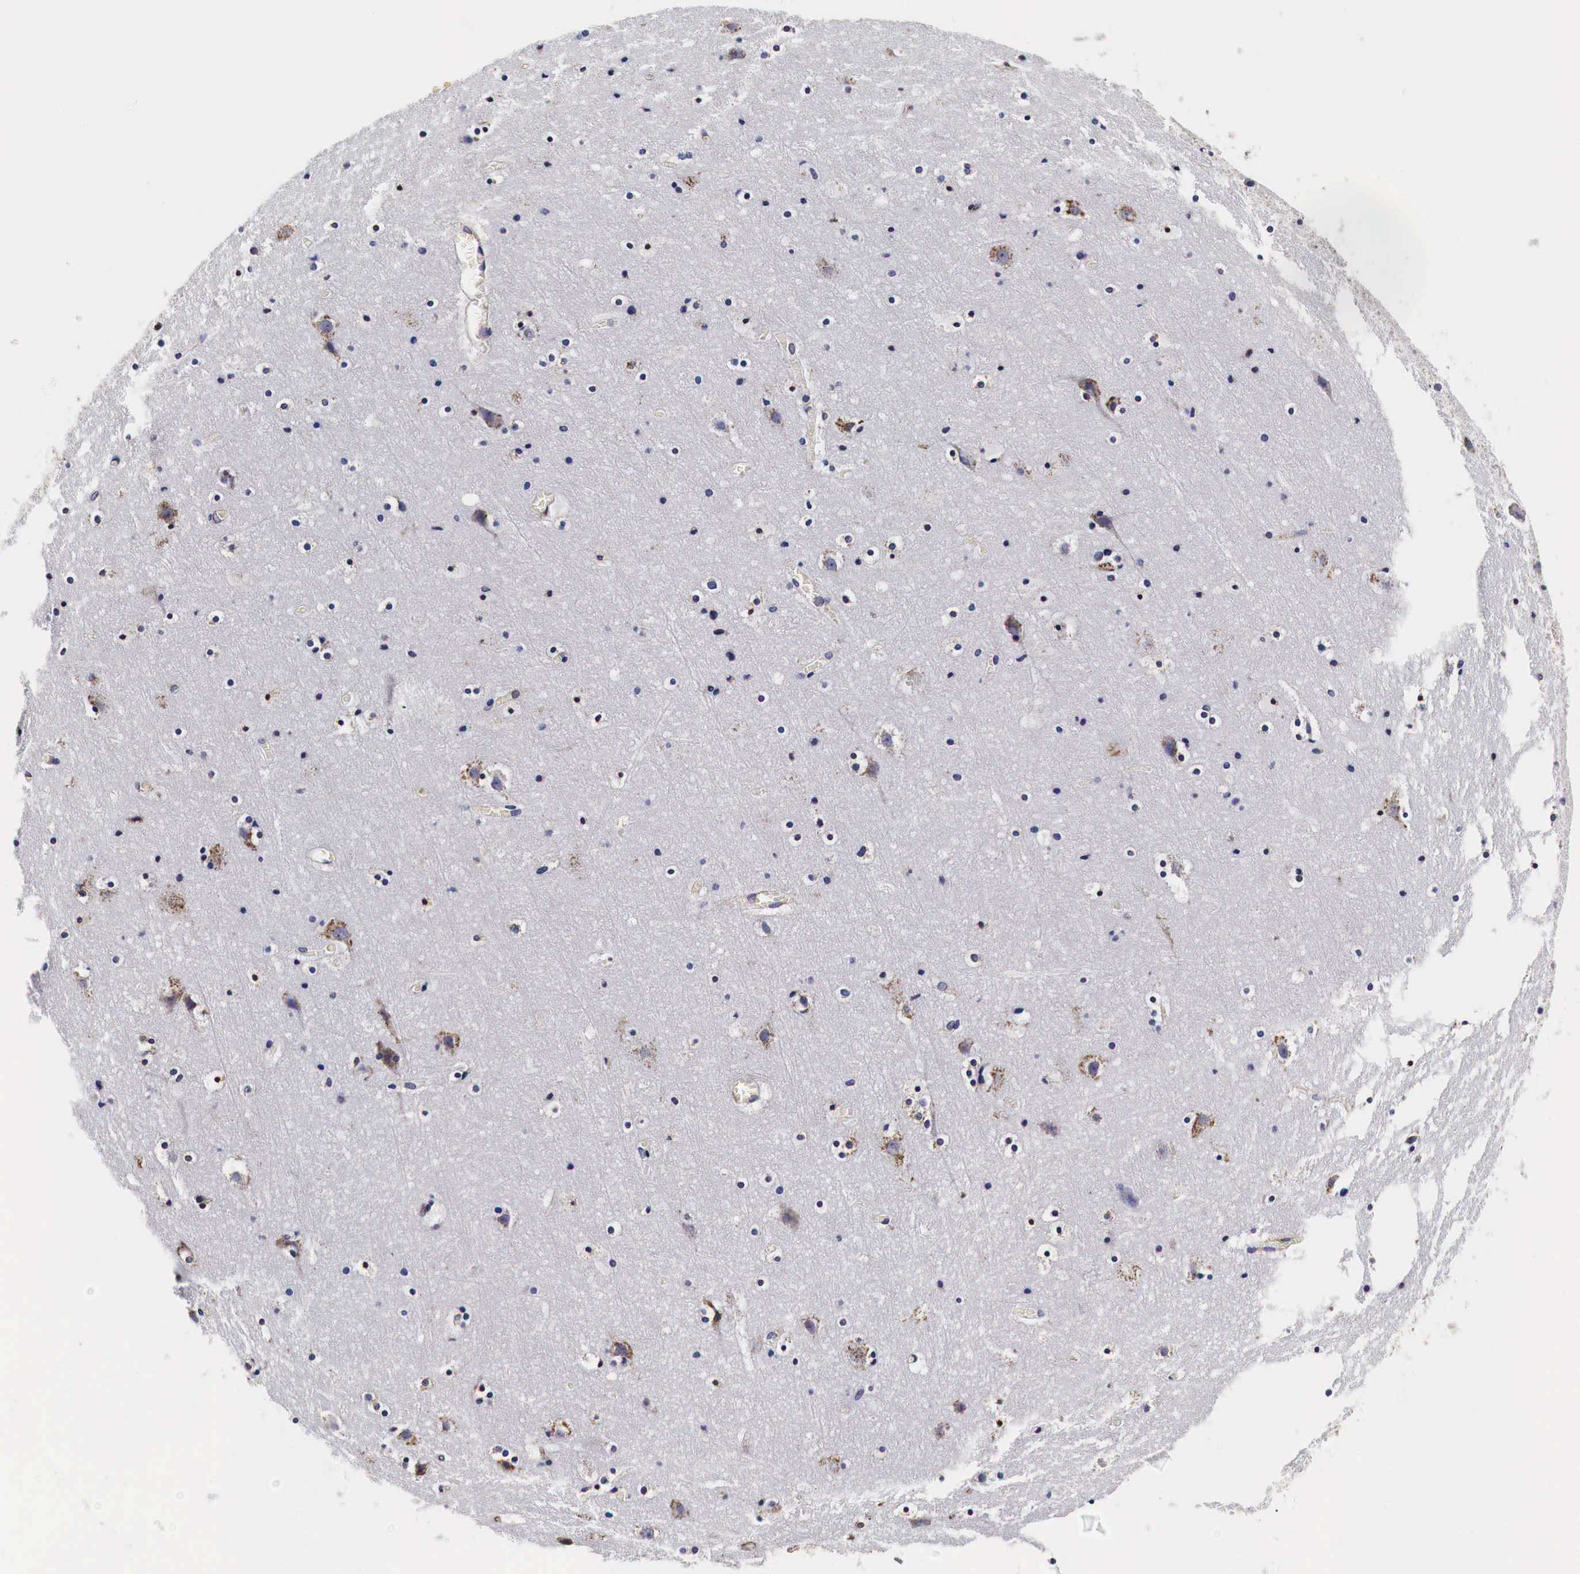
{"staining": {"intensity": "moderate", "quantity": ">75%", "location": "cytoplasmic/membranous"}, "tissue": "cerebral cortex", "cell_type": "Endothelial cells", "image_type": "normal", "snomed": [{"axis": "morphology", "description": "Normal tissue, NOS"}, {"axis": "topography", "description": "Cerebral cortex"}], "caption": "The immunohistochemical stain highlights moderate cytoplasmic/membranous positivity in endothelial cells of unremarkable cerebral cortex.", "gene": "CKAP4", "patient": {"sex": "male", "age": 45}}